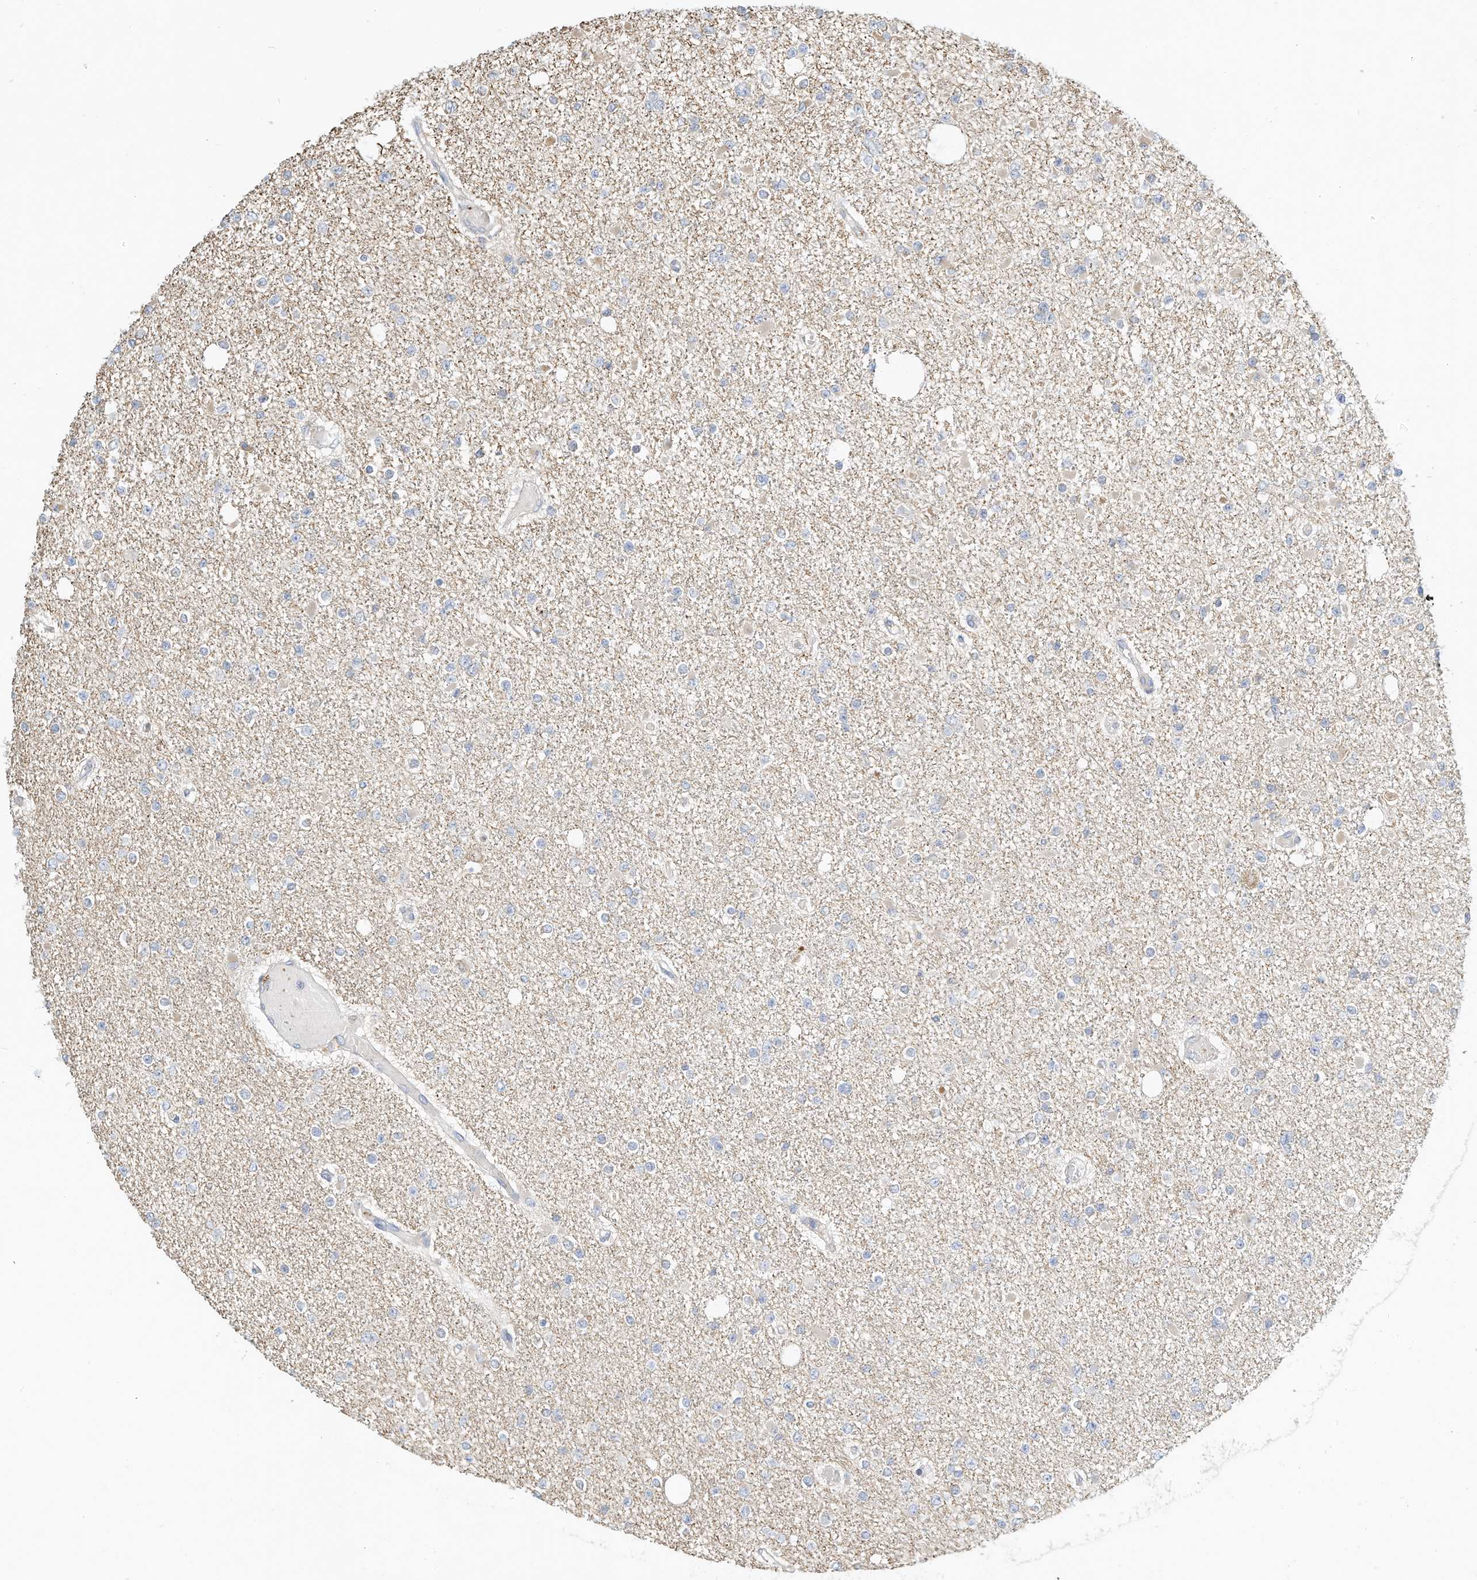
{"staining": {"intensity": "negative", "quantity": "none", "location": "none"}, "tissue": "glioma", "cell_type": "Tumor cells", "image_type": "cancer", "snomed": [{"axis": "morphology", "description": "Glioma, malignant, Low grade"}, {"axis": "topography", "description": "Brain"}], "caption": "This is an immunohistochemistry histopathology image of glioma. There is no staining in tumor cells.", "gene": "OFD1", "patient": {"sex": "female", "age": 22}}